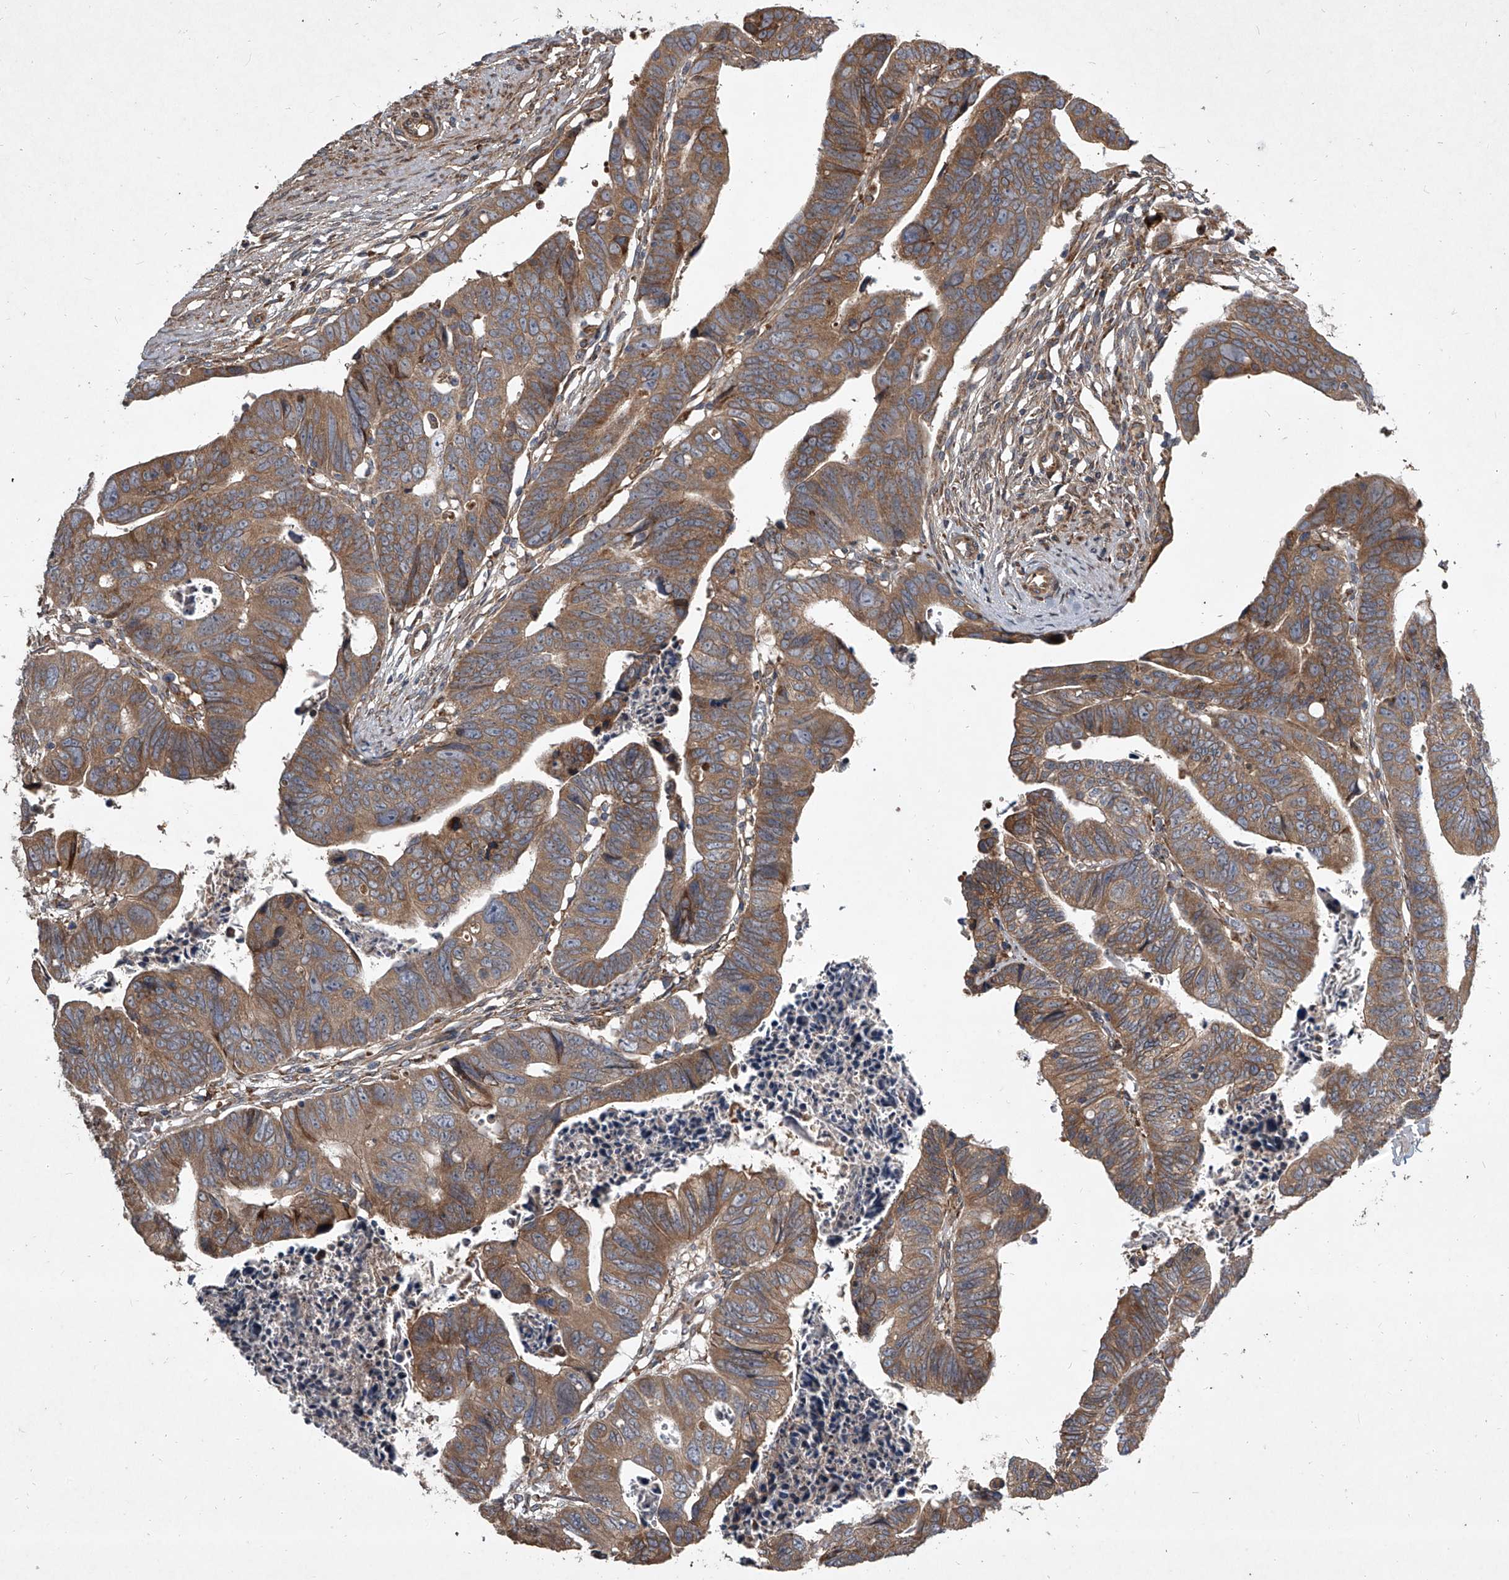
{"staining": {"intensity": "moderate", "quantity": ">75%", "location": "cytoplasmic/membranous"}, "tissue": "colorectal cancer", "cell_type": "Tumor cells", "image_type": "cancer", "snomed": [{"axis": "morphology", "description": "Adenocarcinoma, NOS"}, {"axis": "topography", "description": "Rectum"}], "caption": "This histopathology image exhibits immunohistochemistry (IHC) staining of colorectal cancer (adenocarcinoma), with medium moderate cytoplasmic/membranous positivity in about >75% of tumor cells.", "gene": "EVA1C", "patient": {"sex": "female", "age": 65}}